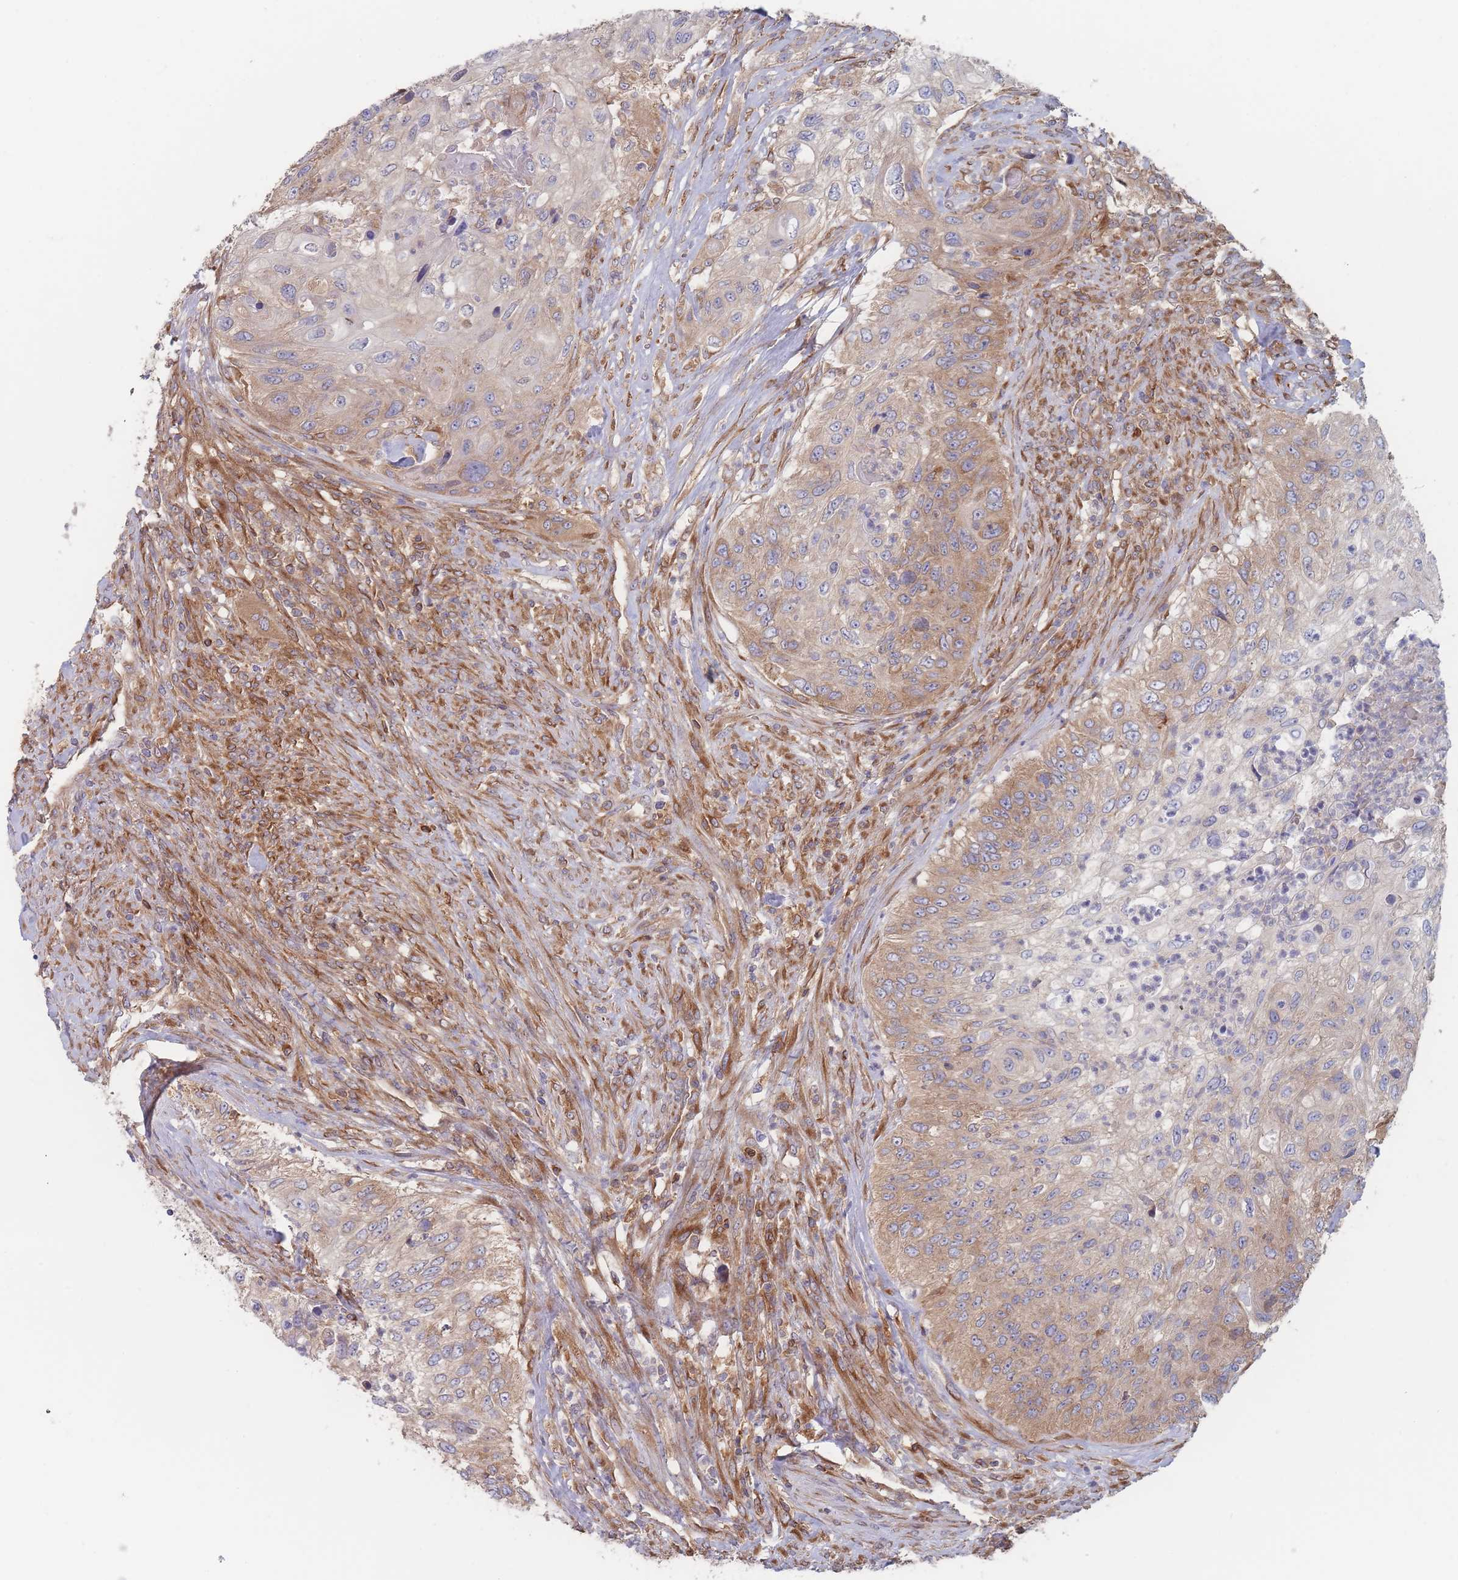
{"staining": {"intensity": "weak", "quantity": "25%-75%", "location": "cytoplasmic/membranous"}, "tissue": "urothelial cancer", "cell_type": "Tumor cells", "image_type": "cancer", "snomed": [{"axis": "morphology", "description": "Urothelial carcinoma, High grade"}, {"axis": "topography", "description": "Urinary bladder"}], "caption": "Weak cytoplasmic/membranous protein positivity is present in approximately 25%-75% of tumor cells in urothelial cancer. The staining was performed using DAB to visualize the protein expression in brown, while the nuclei were stained in blue with hematoxylin (Magnification: 20x).", "gene": "KDSR", "patient": {"sex": "female", "age": 60}}